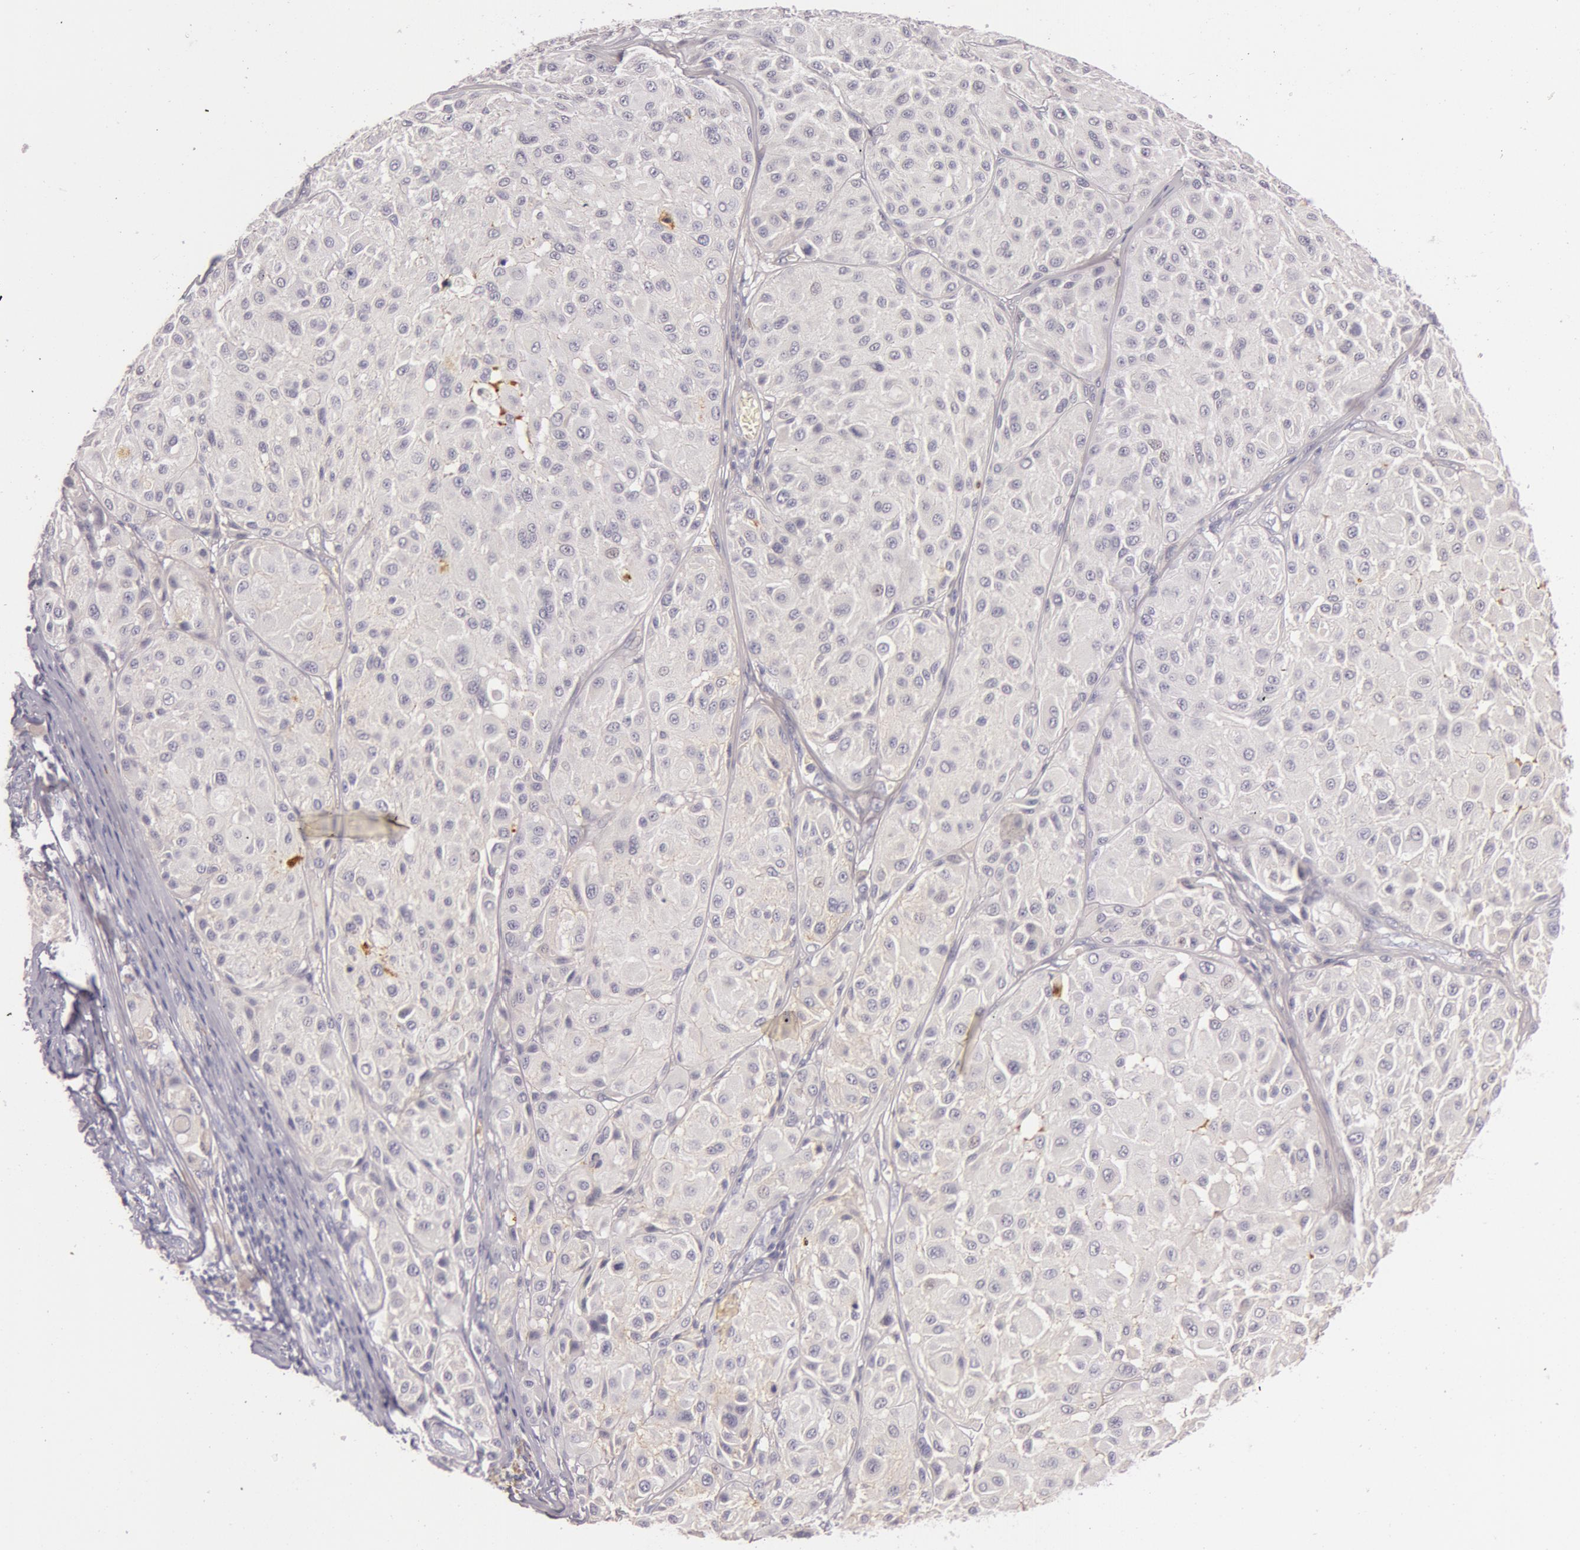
{"staining": {"intensity": "negative", "quantity": "none", "location": "none"}, "tissue": "melanoma", "cell_type": "Tumor cells", "image_type": "cancer", "snomed": [{"axis": "morphology", "description": "Malignant melanoma, NOS"}, {"axis": "topography", "description": "Skin"}], "caption": "Photomicrograph shows no protein expression in tumor cells of melanoma tissue.", "gene": "C4BPA", "patient": {"sex": "male", "age": 36}}